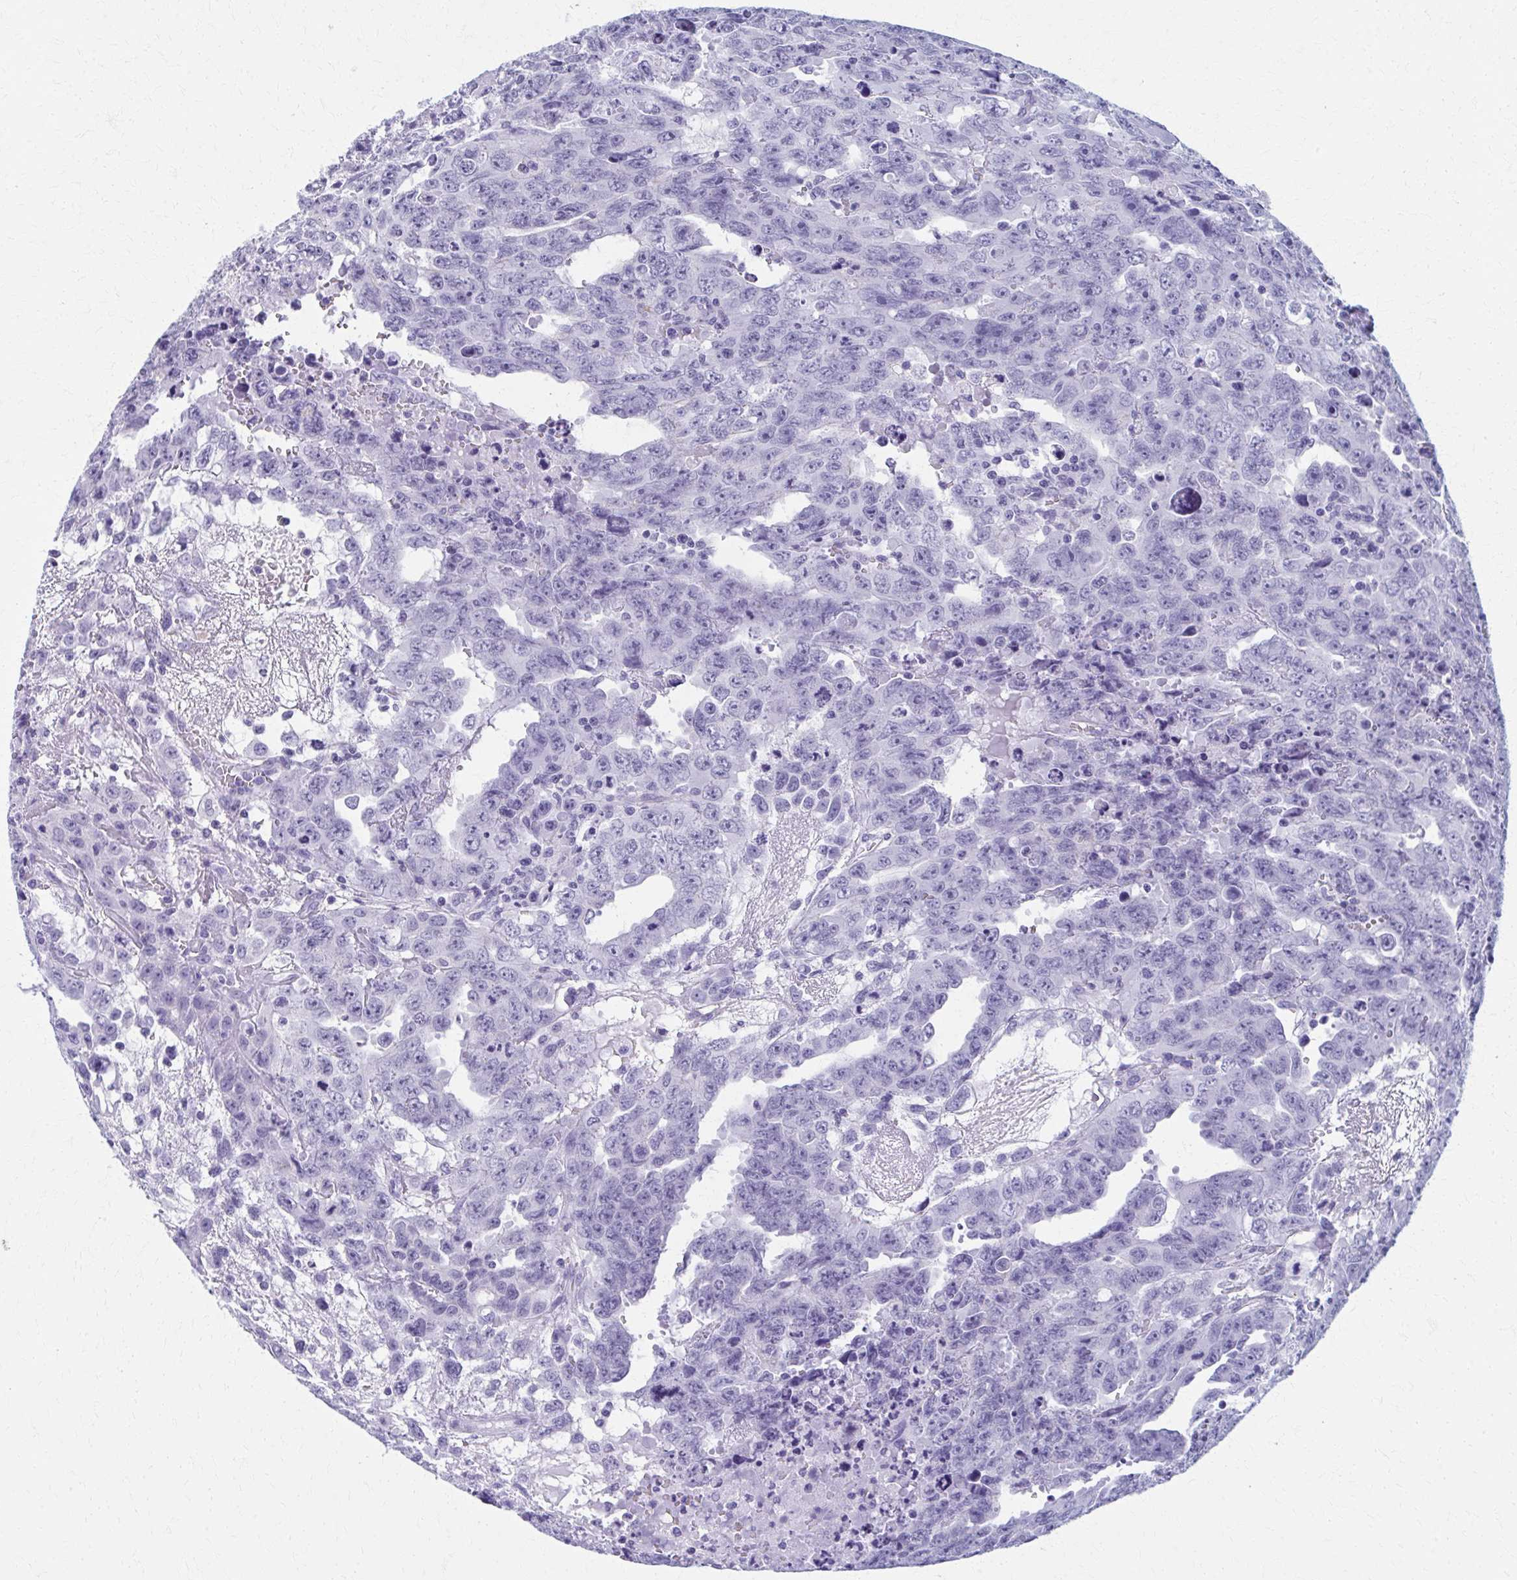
{"staining": {"intensity": "negative", "quantity": "none", "location": "none"}, "tissue": "testis cancer", "cell_type": "Tumor cells", "image_type": "cancer", "snomed": [{"axis": "morphology", "description": "Carcinoma, Embryonal, NOS"}, {"axis": "topography", "description": "Testis"}], "caption": "Testis embryonal carcinoma was stained to show a protein in brown. There is no significant expression in tumor cells. (Brightfield microscopy of DAB immunohistochemistry (IHC) at high magnification).", "gene": "MPLKIP", "patient": {"sex": "male", "age": 24}}